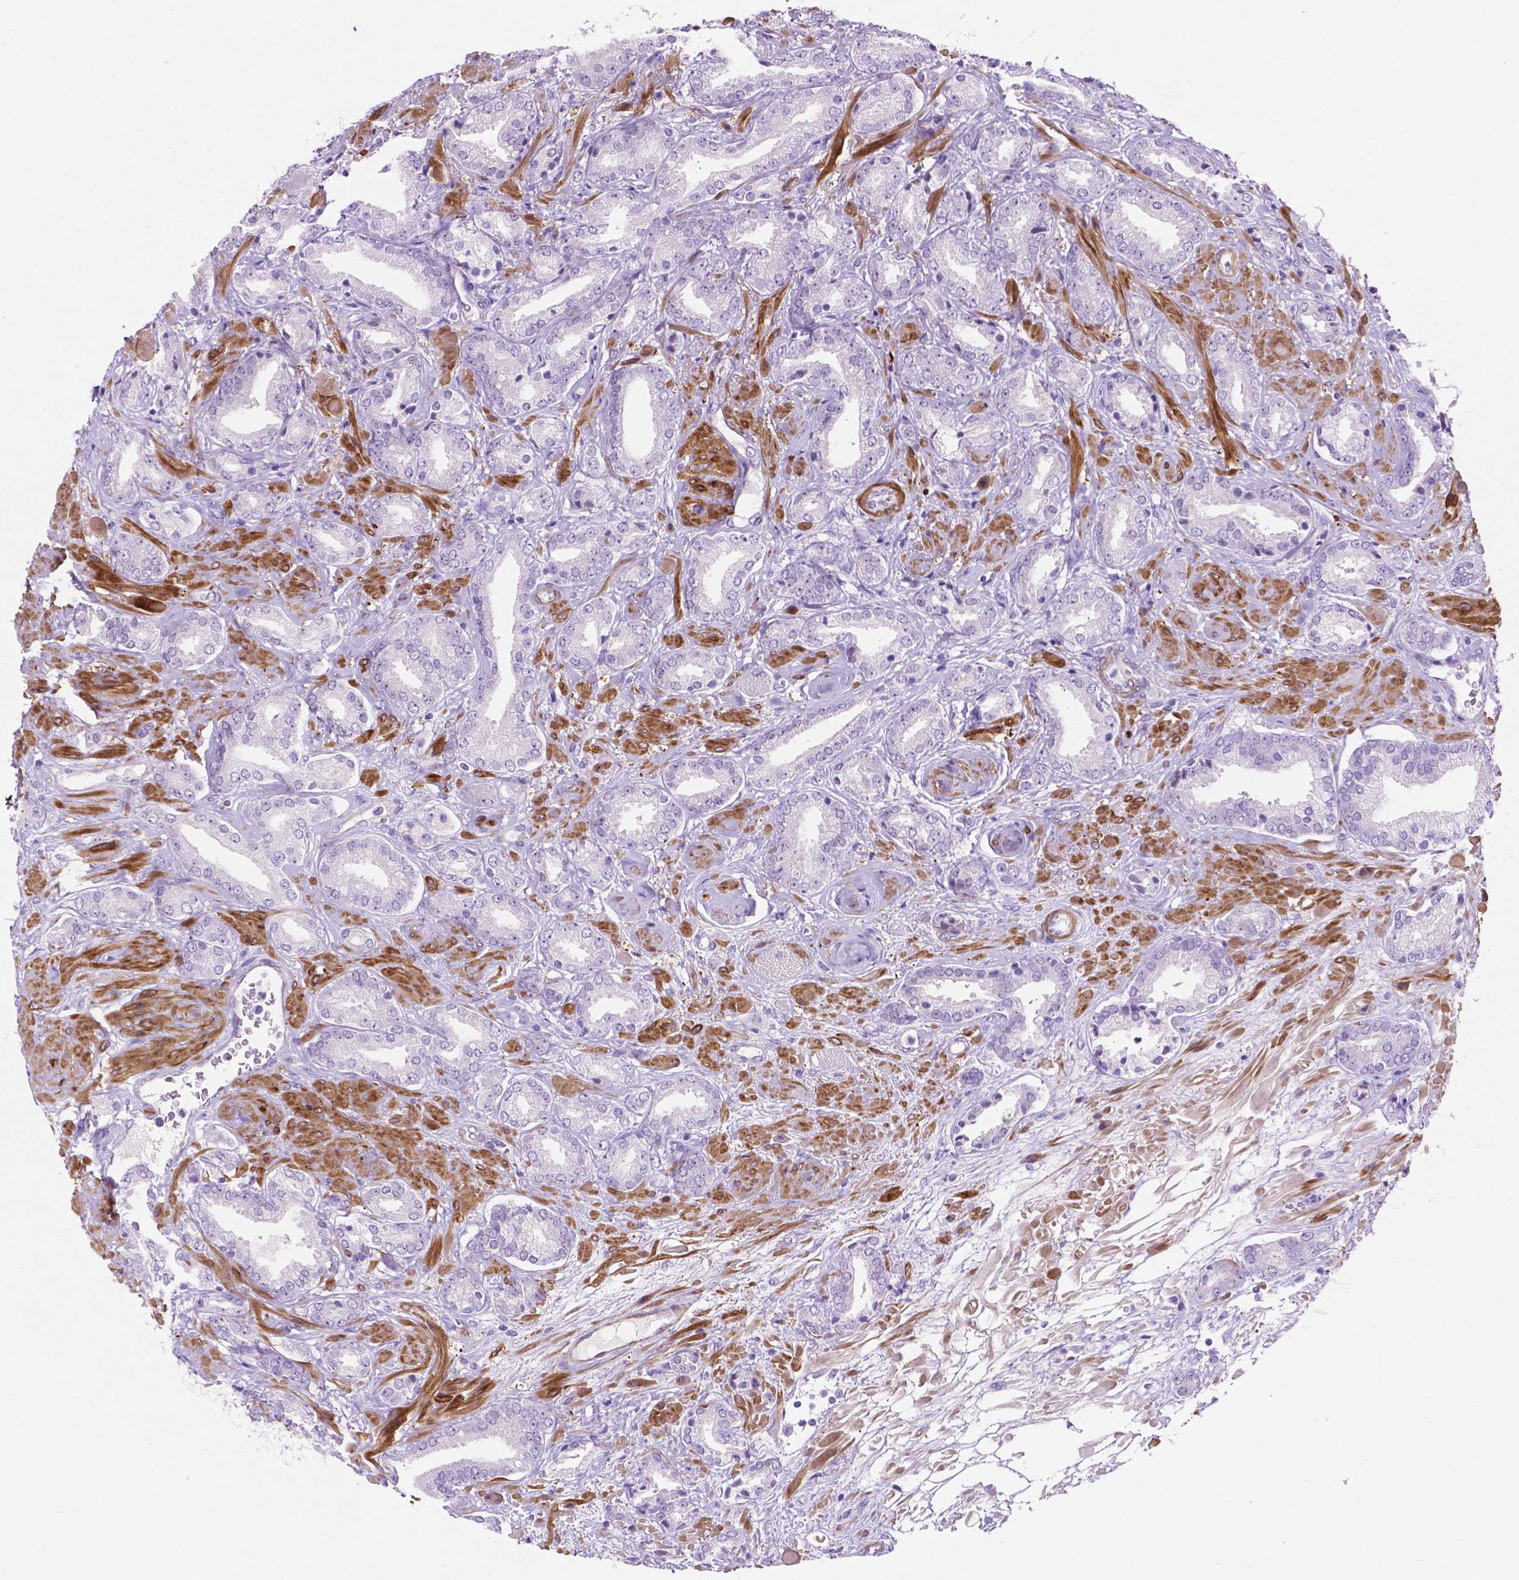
{"staining": {"intensity": "negative", "quantity": "none", "location": "none"}, "tissue": "prostate cancer", "cell_type": "Tumor cells", "image_type": "cancer", "snomed": [{"axis": "morphology", "description": "Adenocarcinoma, High grade"}, {"axis": "topography", "description": "Prostate"}], "caption": "Tumor cells show no significant staining in prostate adenocarcinoma (high-grade).", "gene": "ASPG", "patient": {"sex": "male", "age": 56}}